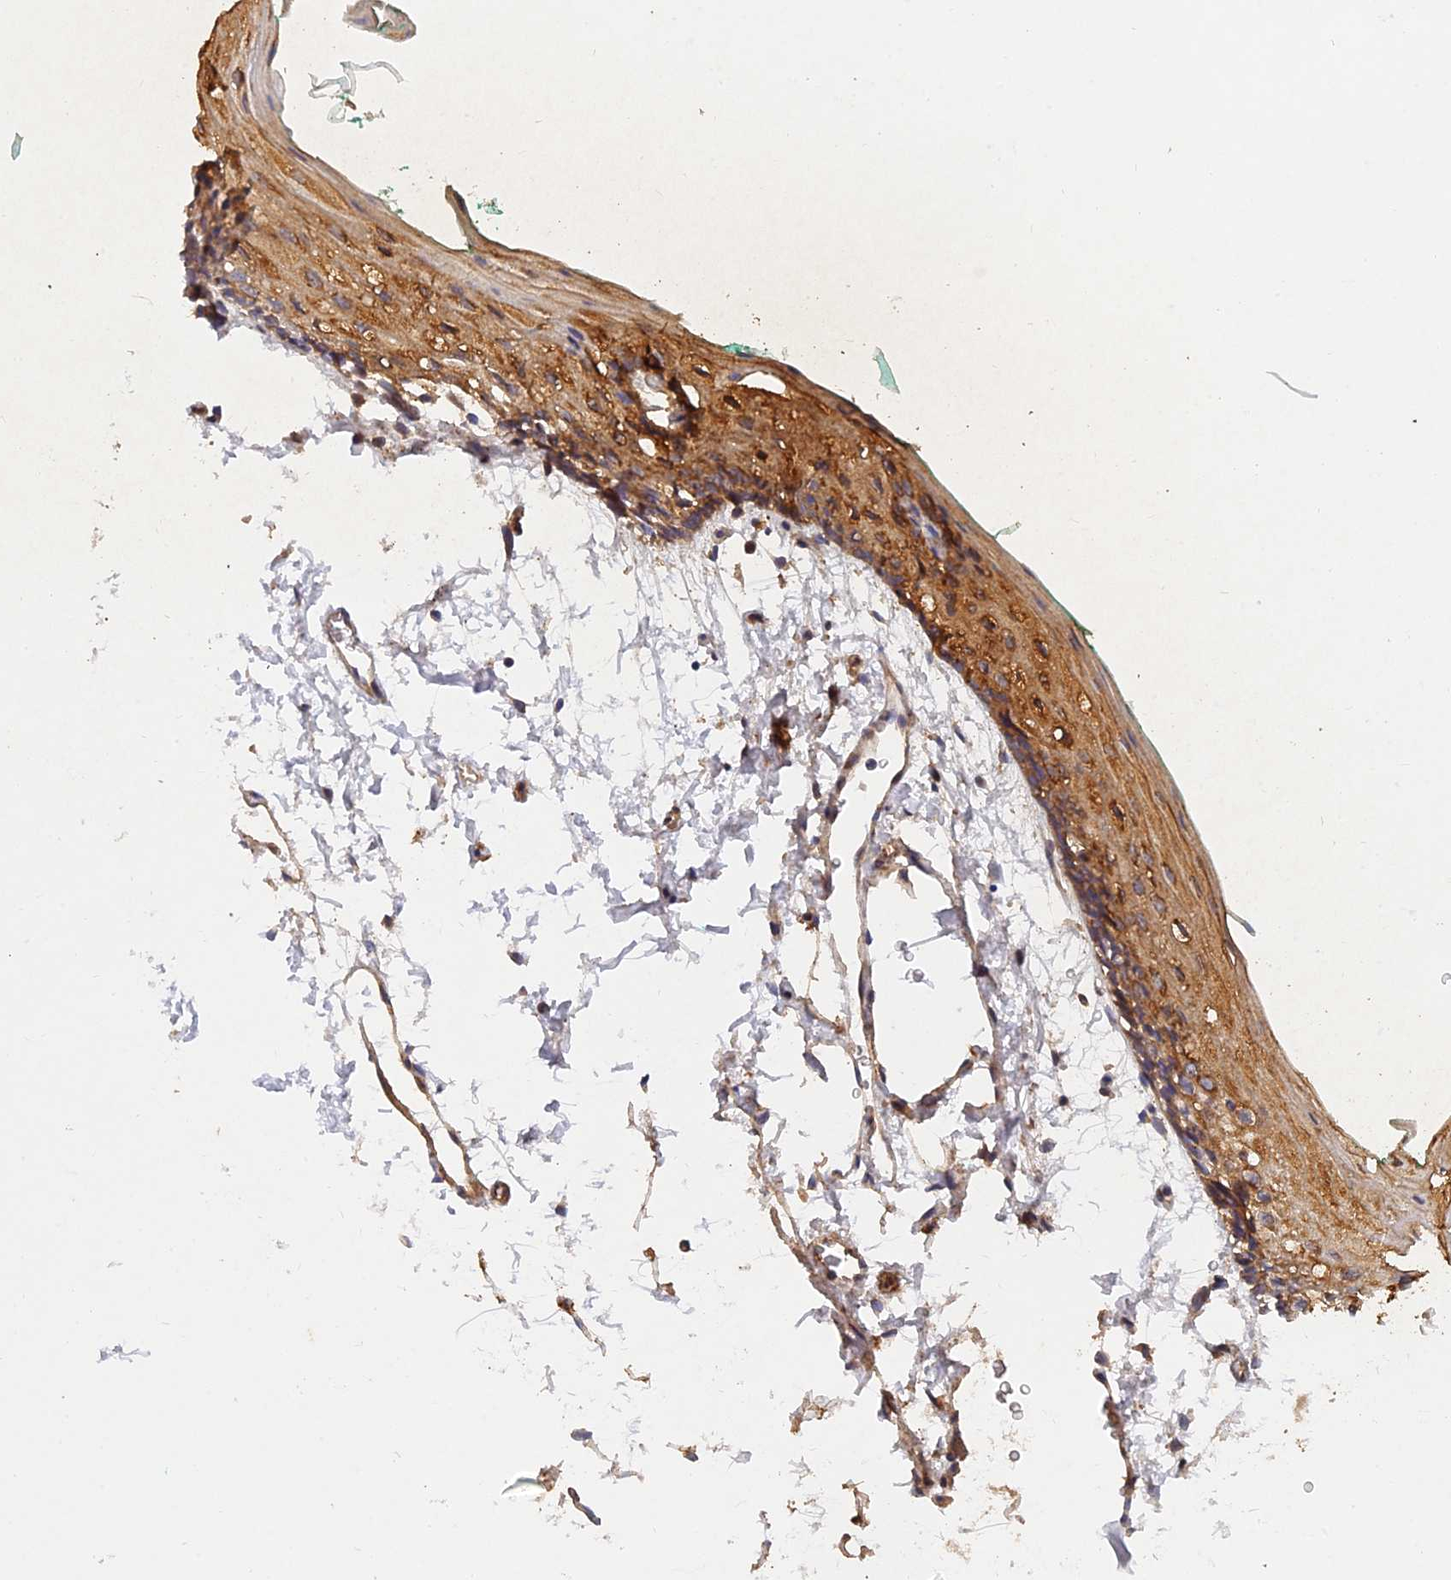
{"staining": {"intensity": "moderate", "quantity": ">75%", "location": "cytoplasmic/membranous"}, "tissue": "oral mucosa", "cell_type": "Squamous epithelial cells", "image_type": "normal", "snomed": [{"axis": "morphology", "description": "Normal tissue, NOS"}, {"axis": "topography", "description": "Skeletal muscle"}, {"axis": "topography", "description": "Oral tissue"}, {"axis": "topography", "description": "Peripheral nerve tissue"}], "caption": "Immunohistochemistry histopathology image of benign human oral mucosa stained for a protein (brown), which demonstrates medium levels of moderate cytoplasmic/membranous positivity in about >75% of squamous epithelial cells.", "gene": "SLC38A11", "patient": {"sex": "female", "age": 84}}